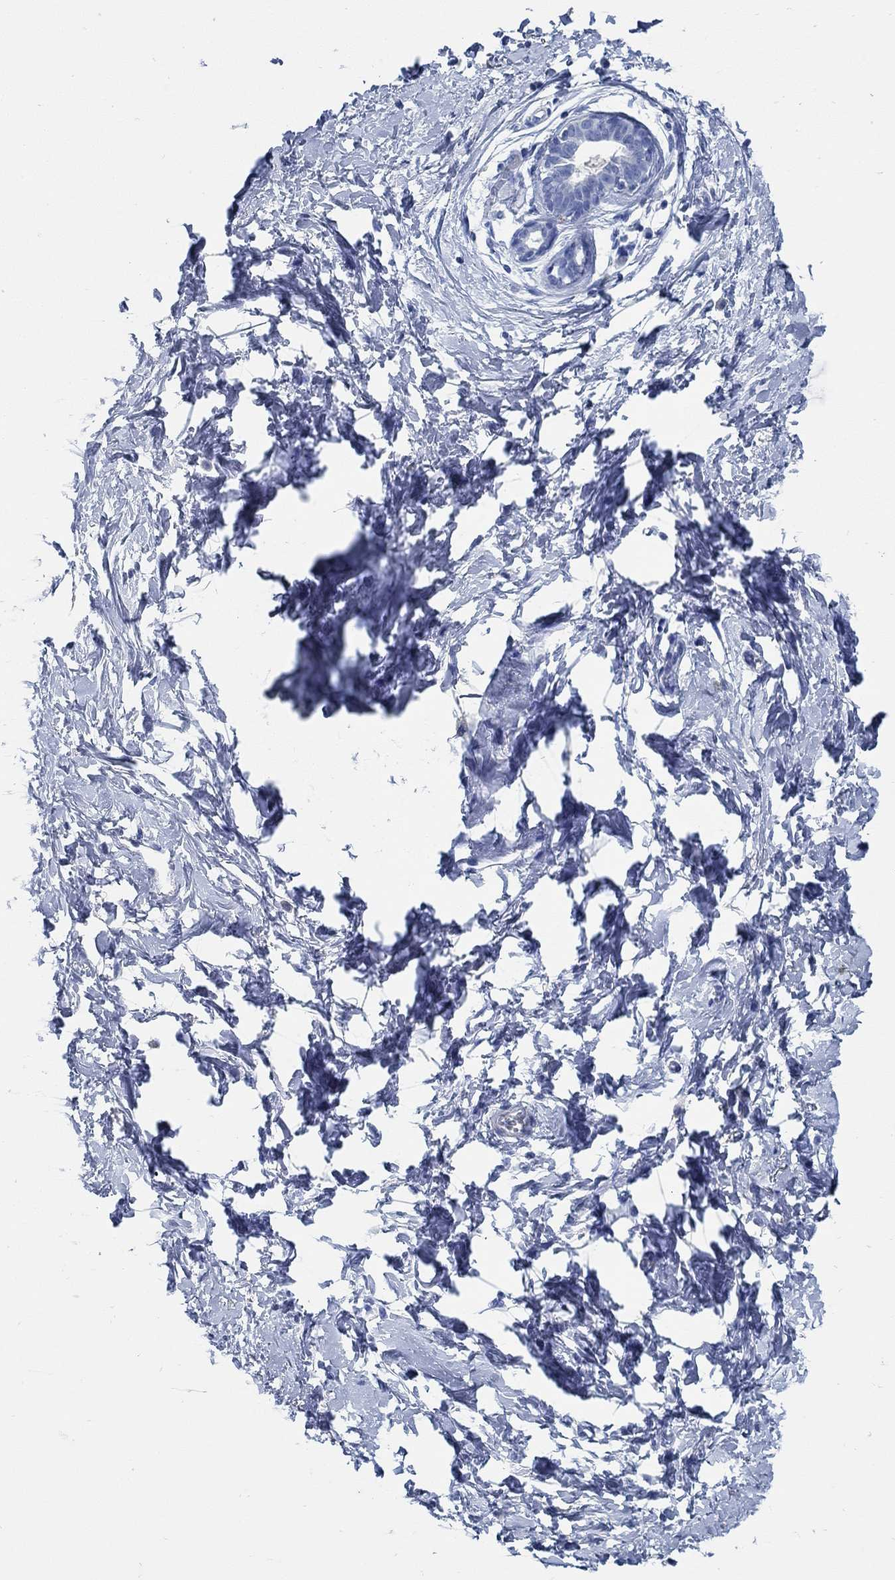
{"staining": {"intensity": "negative", "quantity": "none", "location": "none"}, "tissue": "breast", "cell_type": "Adipocytes", "image_type": "normal", "snomed": [{"axis": "morphology", "description": "Normal tissue, NOS"}, {"axis": "topography", "description": "Breast"}], "caption": "Immunohistochemistry (IHC) image of benign human breast stained for a protein (brown), which shows no staining in adipocytes. (Stains: DAB (3,3'-diaminobenzidine) immunohistochemistry (IHC) with hematoxylin counter stain, Microscopy: brightfield microscopy at high magnification).", "gene": "SLC45A1", "patient": {"sex": "female", "age": 37}}